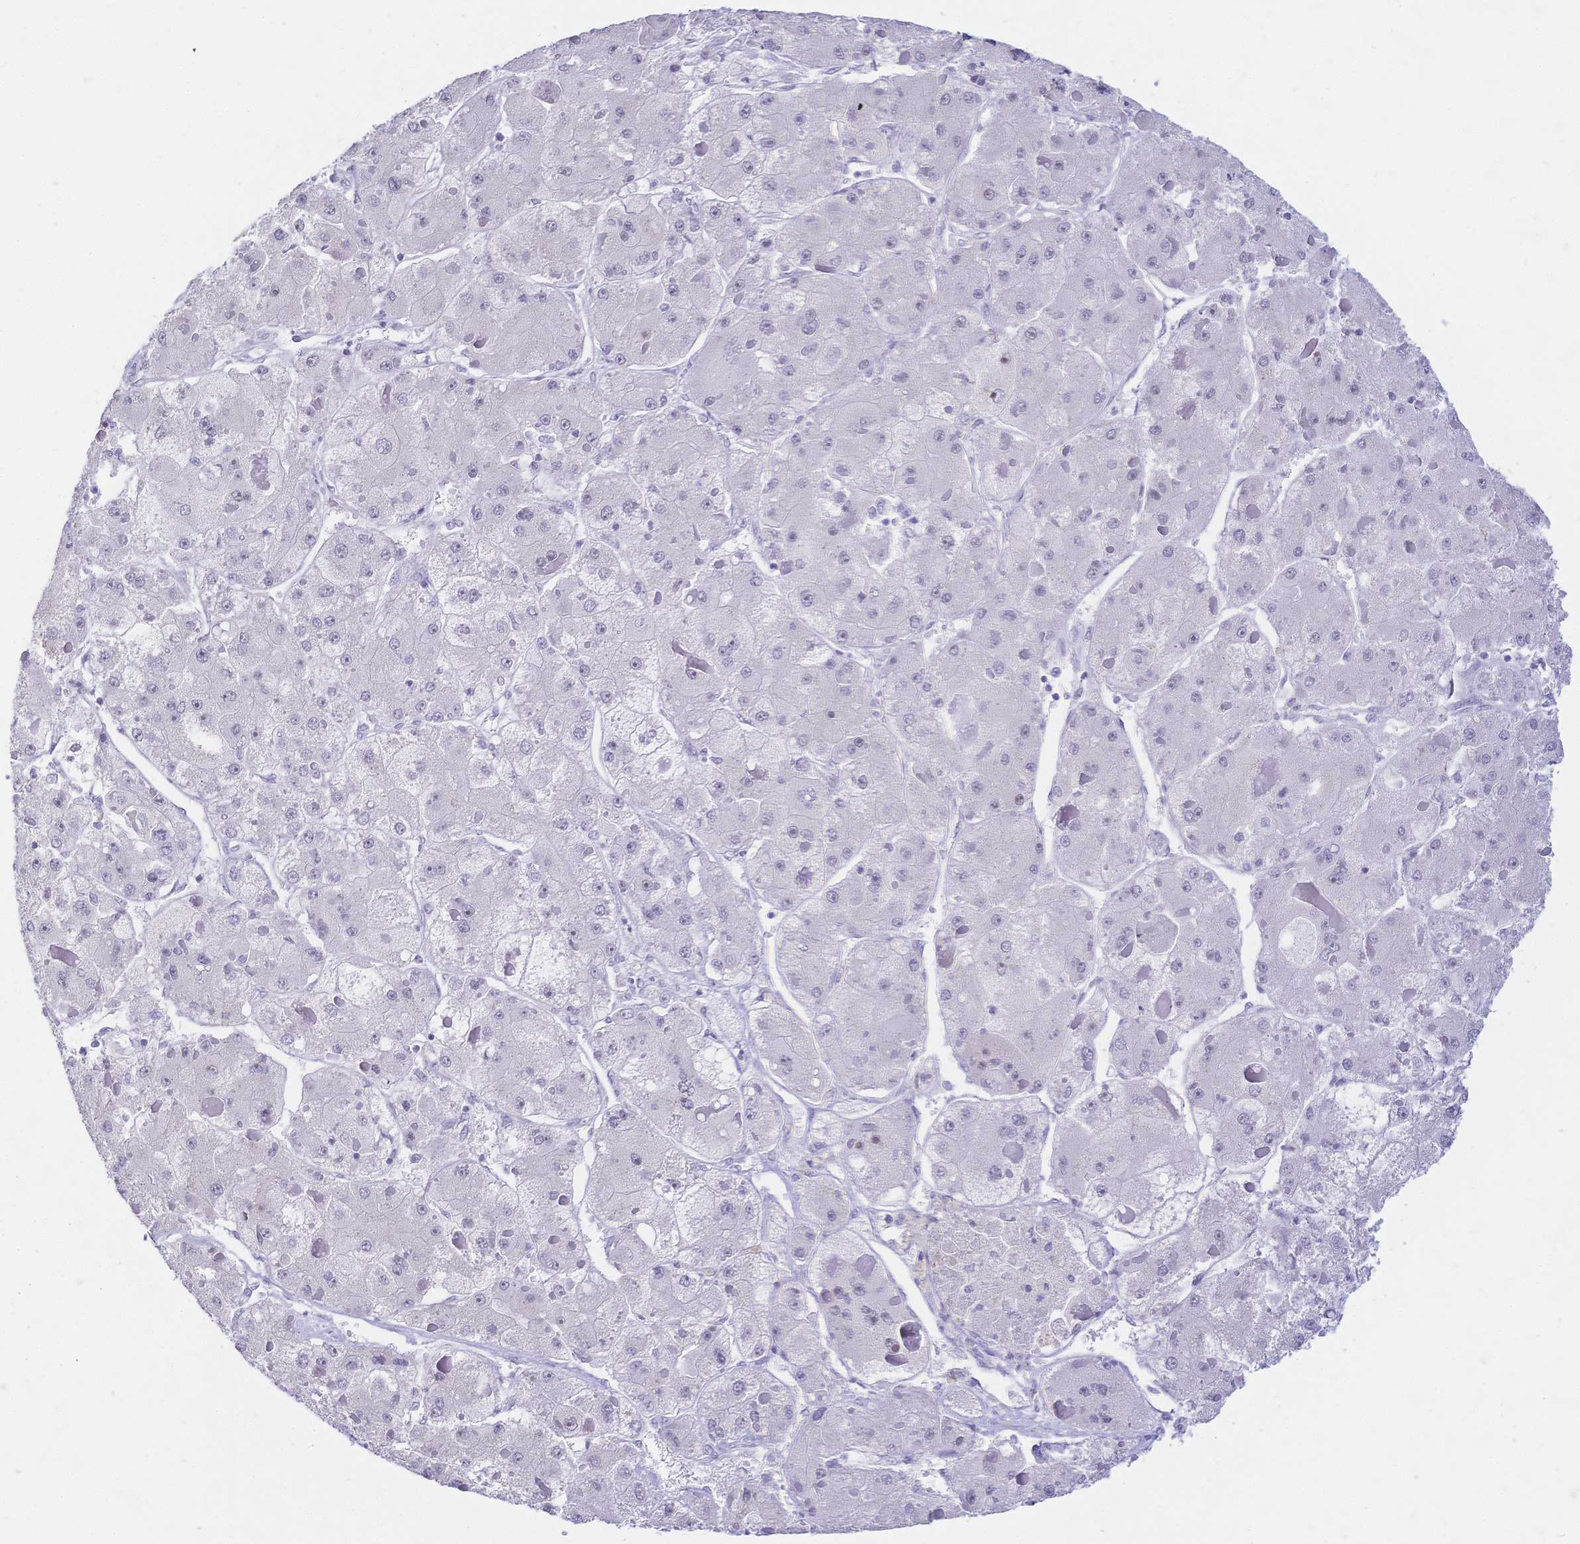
{"staining": {"intensity": "negative", "quantity": "none", "location": "none"}, "tissue": "liver cancer", "cell_type": "Tumor cells", "image_type": "cancer", "snomed": [{"axis": "morphology", "description": "Carcinoma, Hepatocellular, NOS"}, {"axis": "topography", "description": "Liver"}], "caption": "Immunohistochemistry (IHC) of liver cancer exhibits no staining in tumor cells.", "gene": "CR2", "patient": {"sex": "female", "age": 73}}